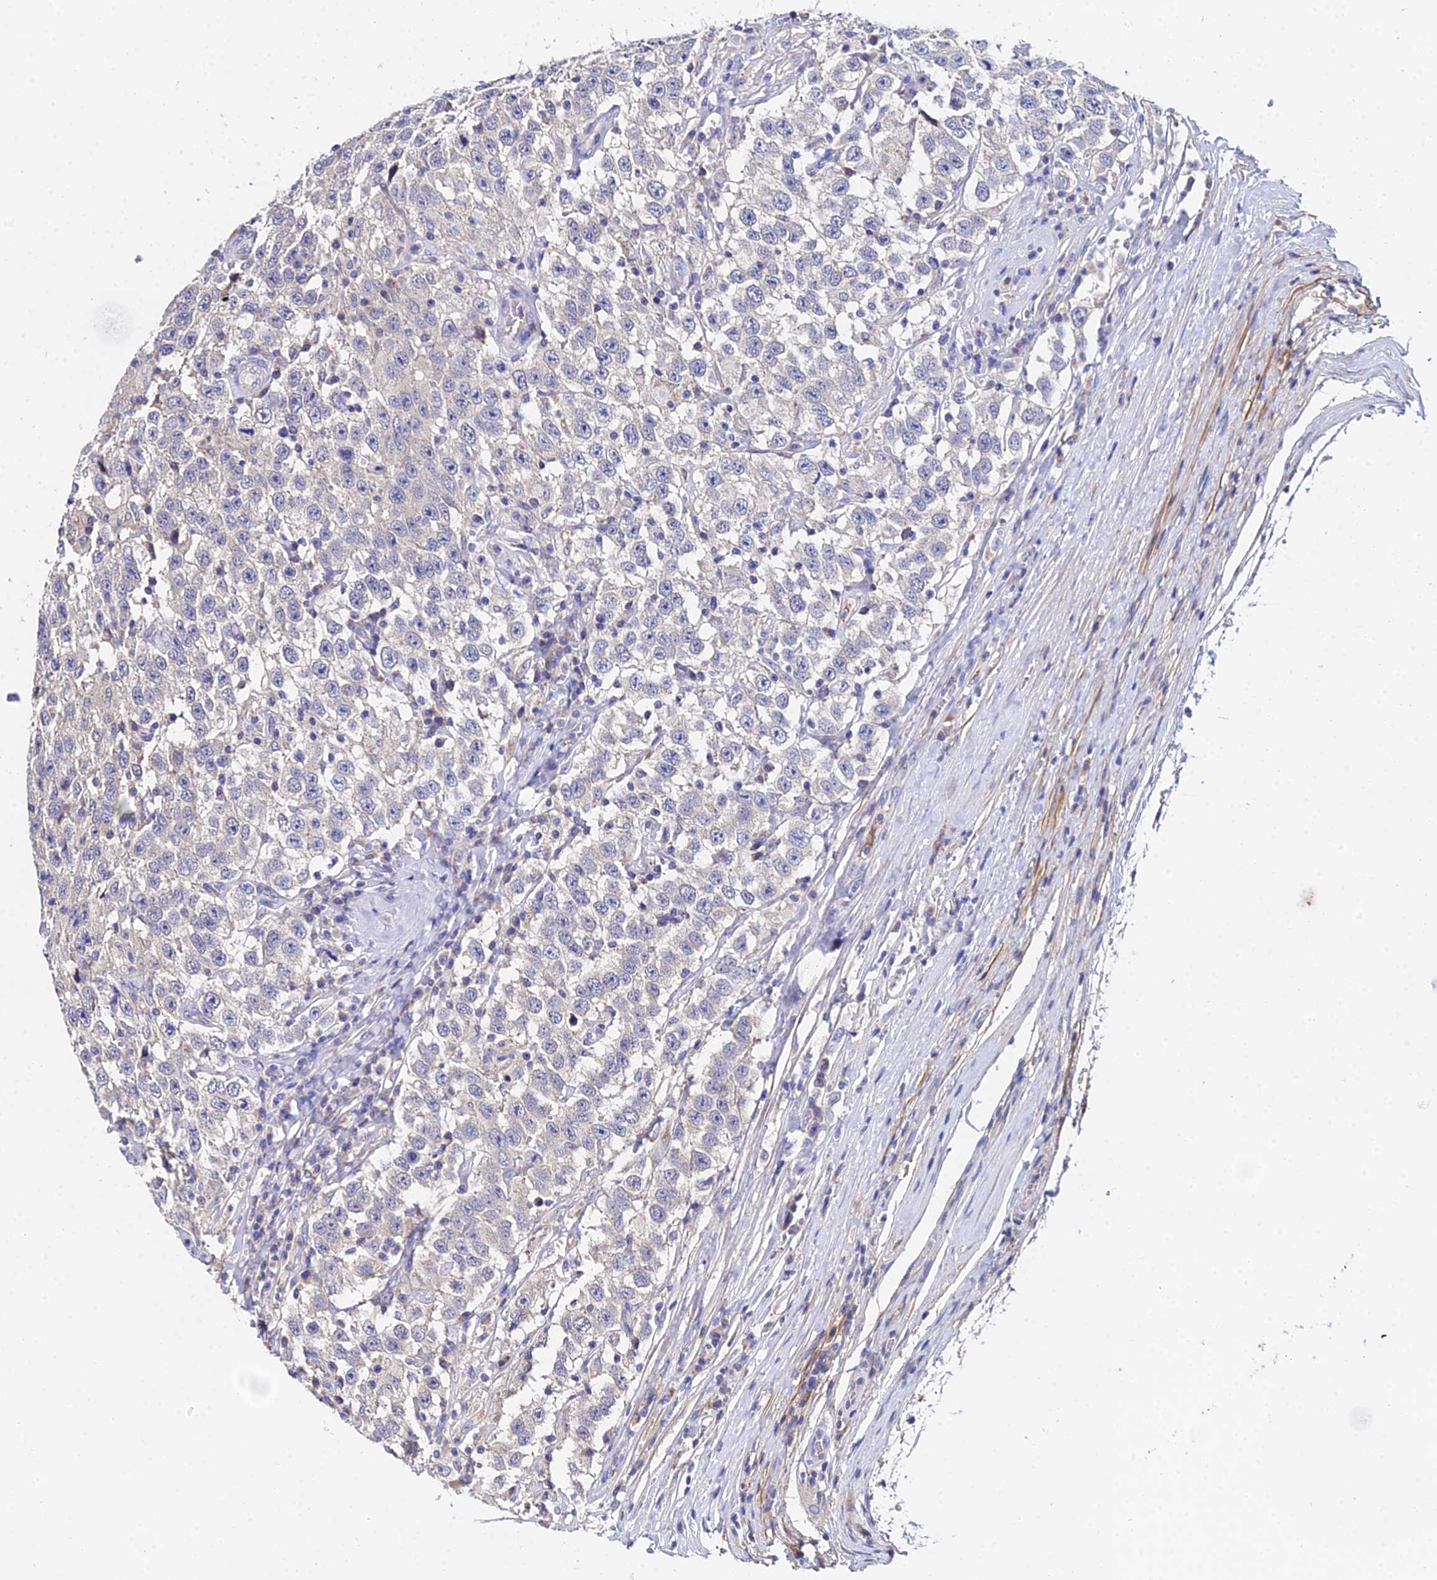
{"staining": {"intensity": "negative", "quantity": "none", "location": "none"}, "tissue": "testis cancer", "cell_type": "Tumor cells", "image_type": "cancer", "snomed": [{"axis": "morphology", "description": "Seminoma, NOS"}, {"axis": "topography", "description": "Testis"}], "caption": "This photomicrograph is of testis cancer stained with immunohistochemistry to label a protein in brown with the nuclei are counter-stained blue. There is no positivity in tumor cells. (DAB immunohistochemistry (IHC) visualized using brightfield microscopy, high magnification).", "gene": "UBE2L3", "patient": {"sex": "male", "age": 41}}